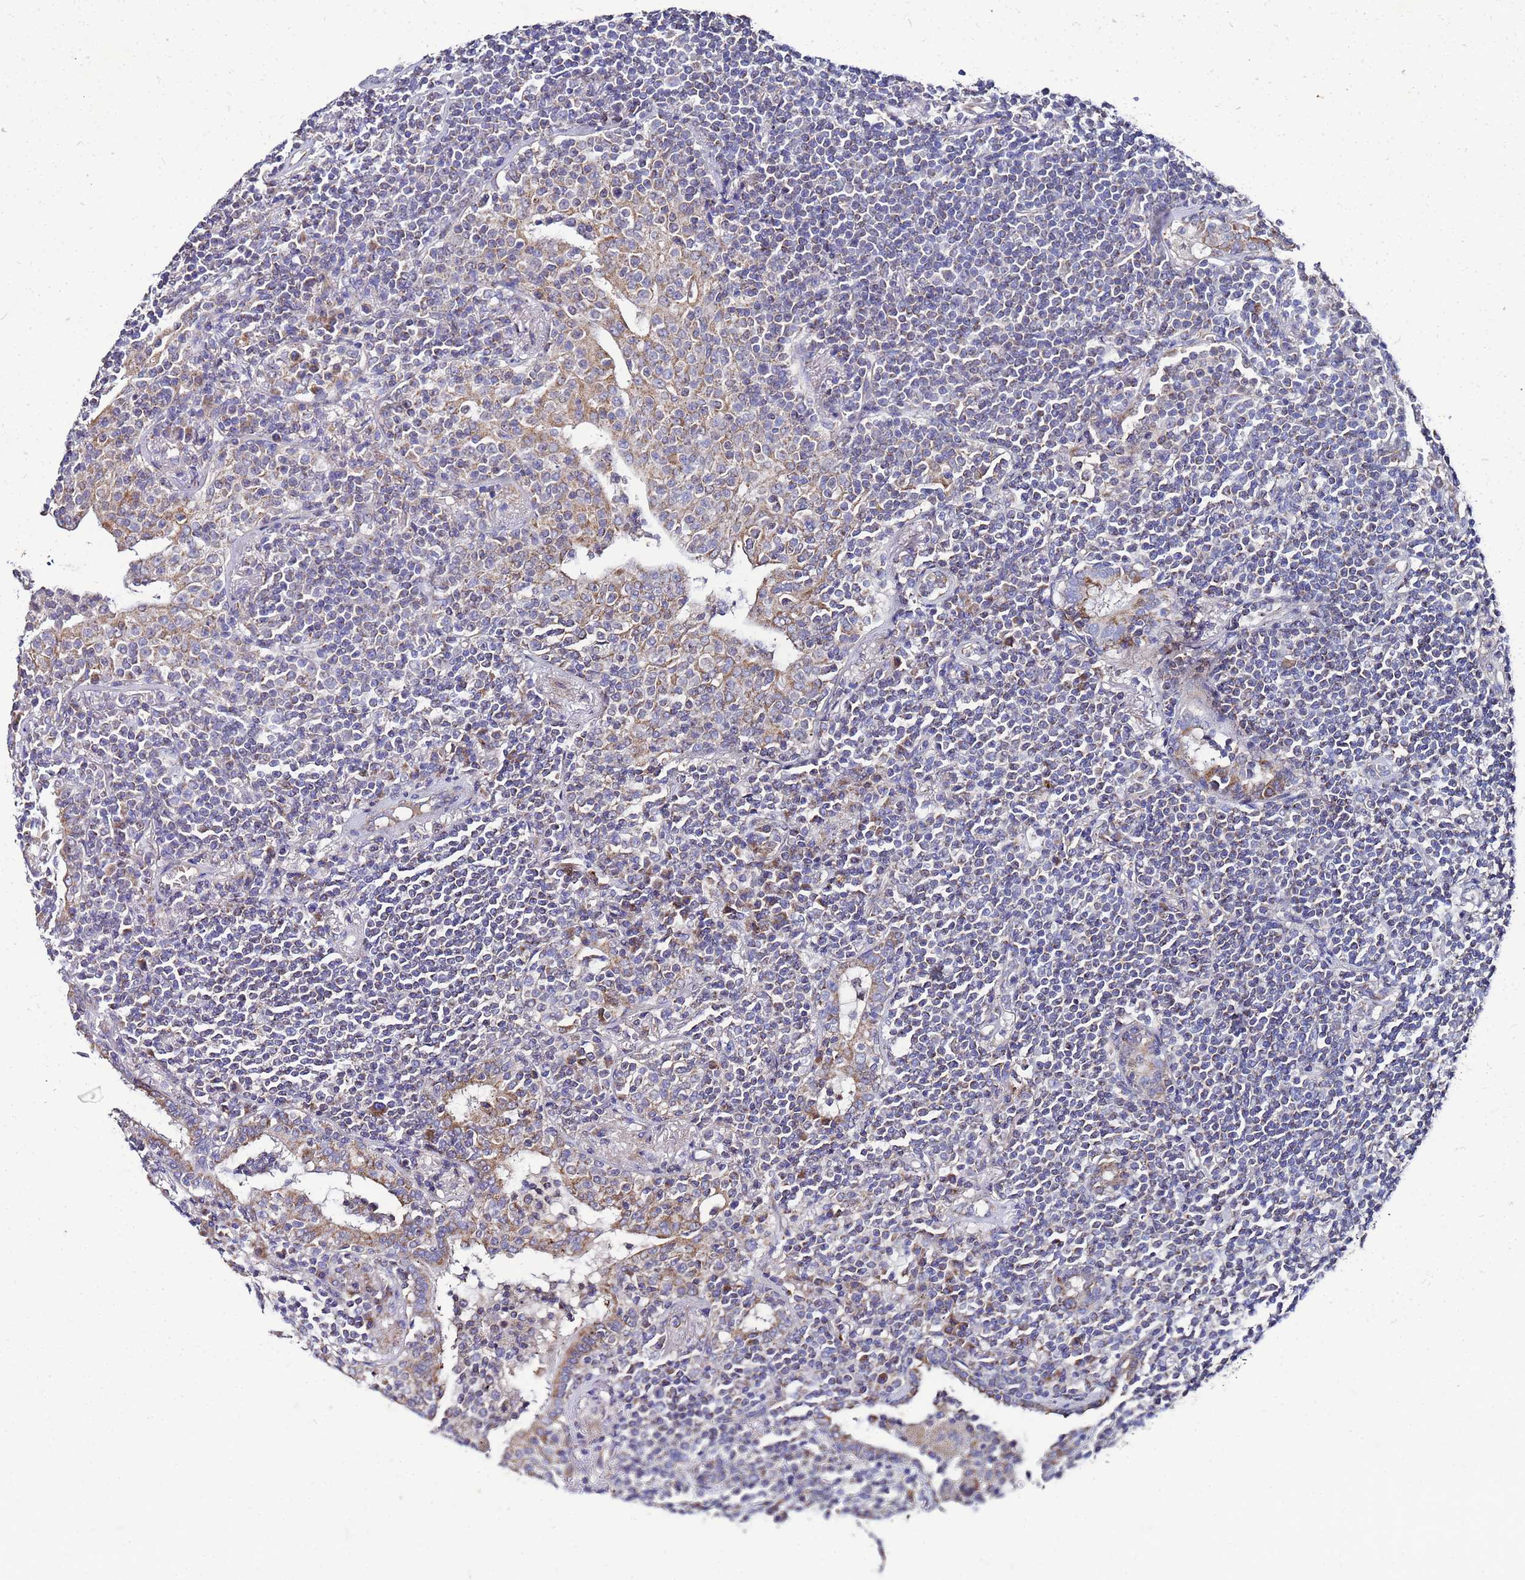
{"staining": {"intensity": "moderate", "quantity": "<25%", "location": "cytoplasmic/membranous"}, "tissue": "lymphoma", "cell_type": "Tumor cells", "image_type": "cancer", "snomed": [{"axis": "morphology", "description": "Malignant lymphoma, non-Hodgkin's type, Low grade"}, {"axis": "topography", "description": "Lung"}], "caption": "Human low-grade malignant lymphoma, non-Hodgkin's type stained with a brown dye shows moderate cytoplasmic/membranous positive positivity in about <25% of tumor cells.", "gene": "FAHD2A", "patient": {"sex": "female", "age": 71}}